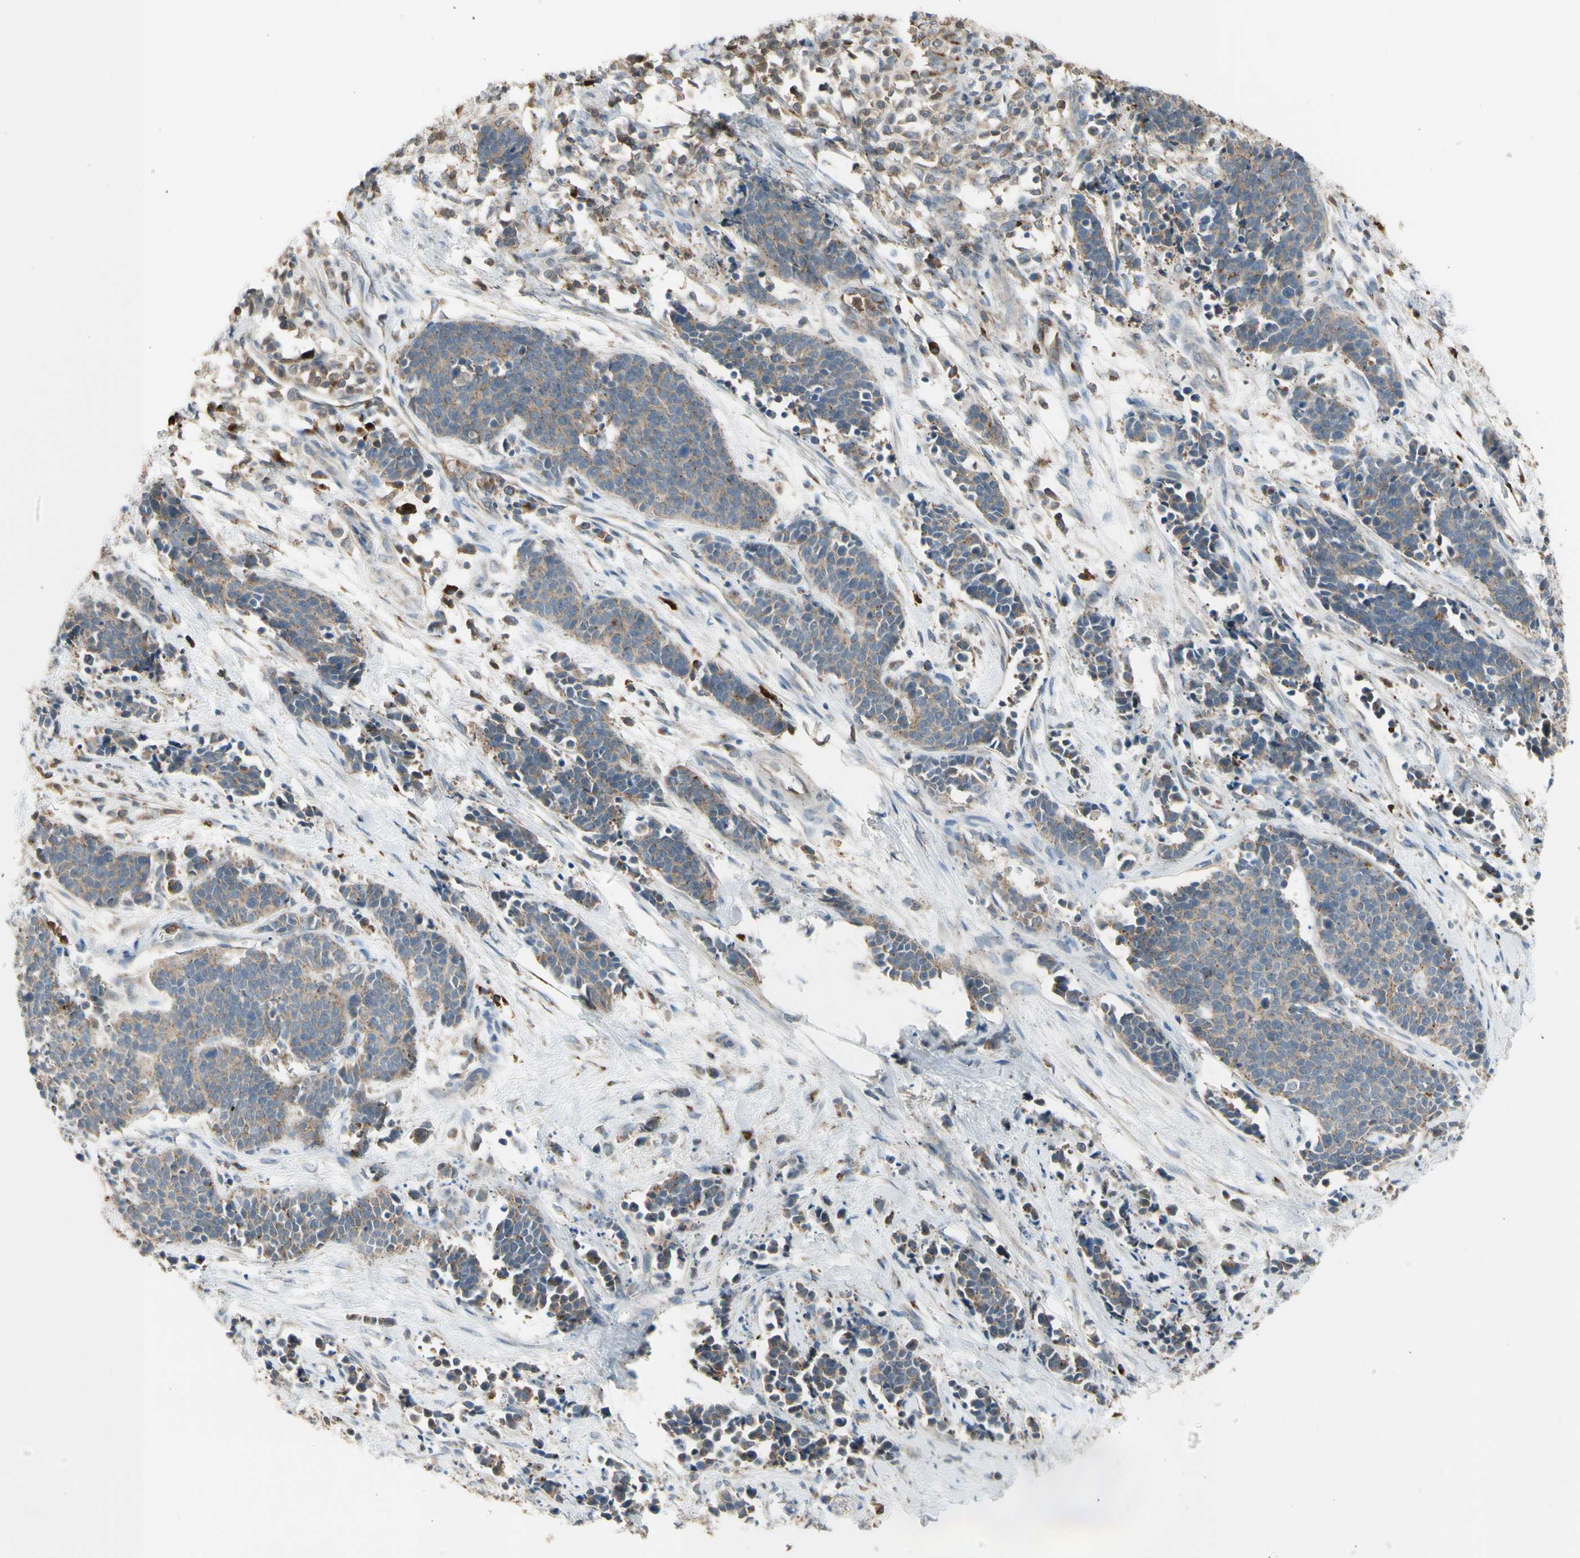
{"staining": {"intensity": "weak", "quantity": ">75%", "location": "cytoplasmic/membranous"}, "tissue": "cervical cancer", "cell_type": "Tumor cells", "image_type": "cancer", "snomed": [{"axis": "morphology", "description": "Squamous cell carcinoma, NOS"}, {"axis": "topography", "description": "Cervix"}], "caption": "An image showing weak cytoplasmic/membranous staining in about >75% of tumor cells in cervical cancer (squamous cell carcinoma), as visualized by brown immunohistochemical staining.", "gene": "GALNT5", "patient": {"sex": "female", "age": 35}}